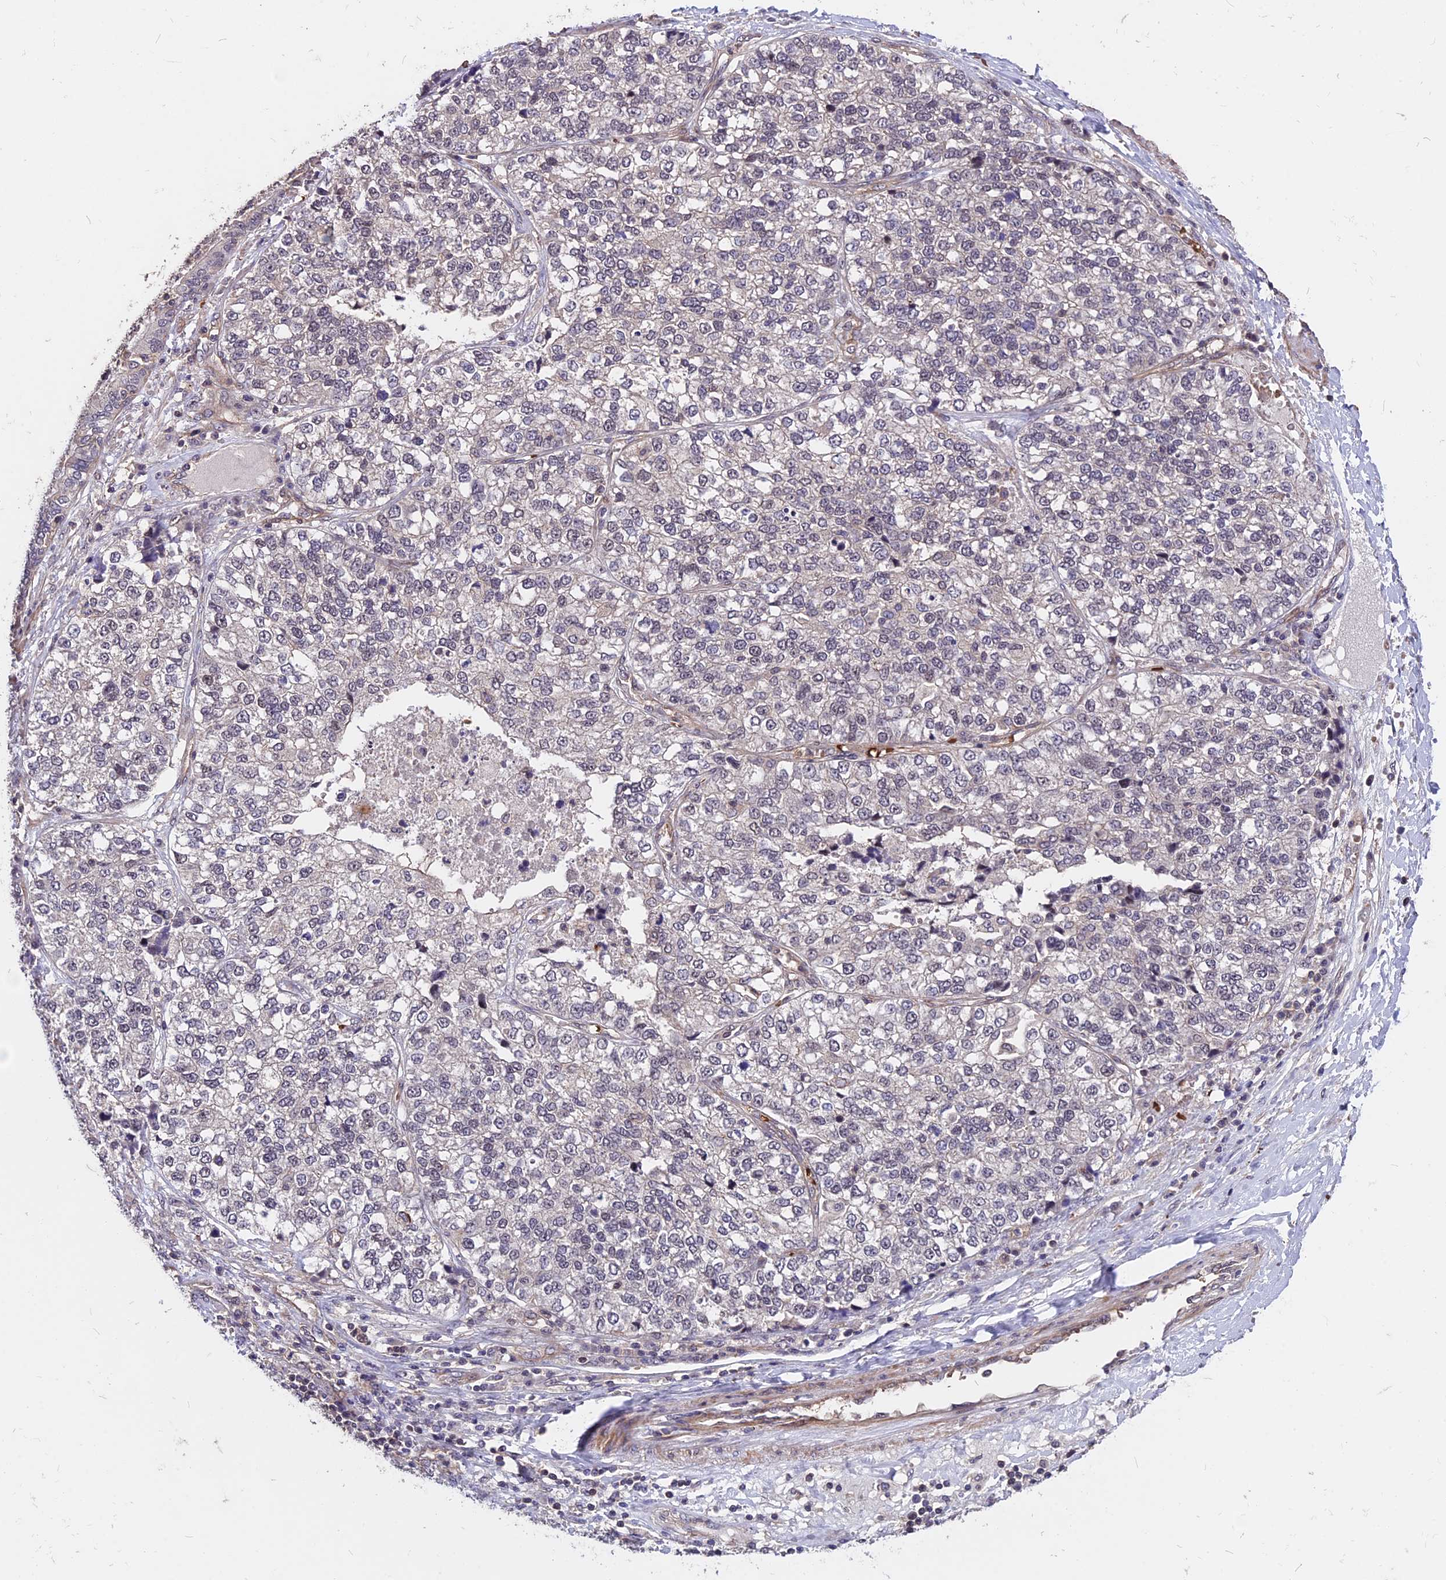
{"staining": {"intensity": "negative", "quantity": "none", "location": "none"}, "tissue": "lung cancer", "cell_type": "Tumor cells", "image_type": "cancer", "snomed": [{"axis": "morphology", "description": "Adenocarcinoma, NOS"}, {"axis": "topography", "description": "Lung"}], "caption": "Histopathology image shows no protein staining in tumor cells of lung adenocarcinoma tissue. The staining is performed using DAB brown chromogen with nuclei counter-stained in using hematoxylin.", "gene": "ZC3H10", "patient": {"sex": "male", "age": 49}}